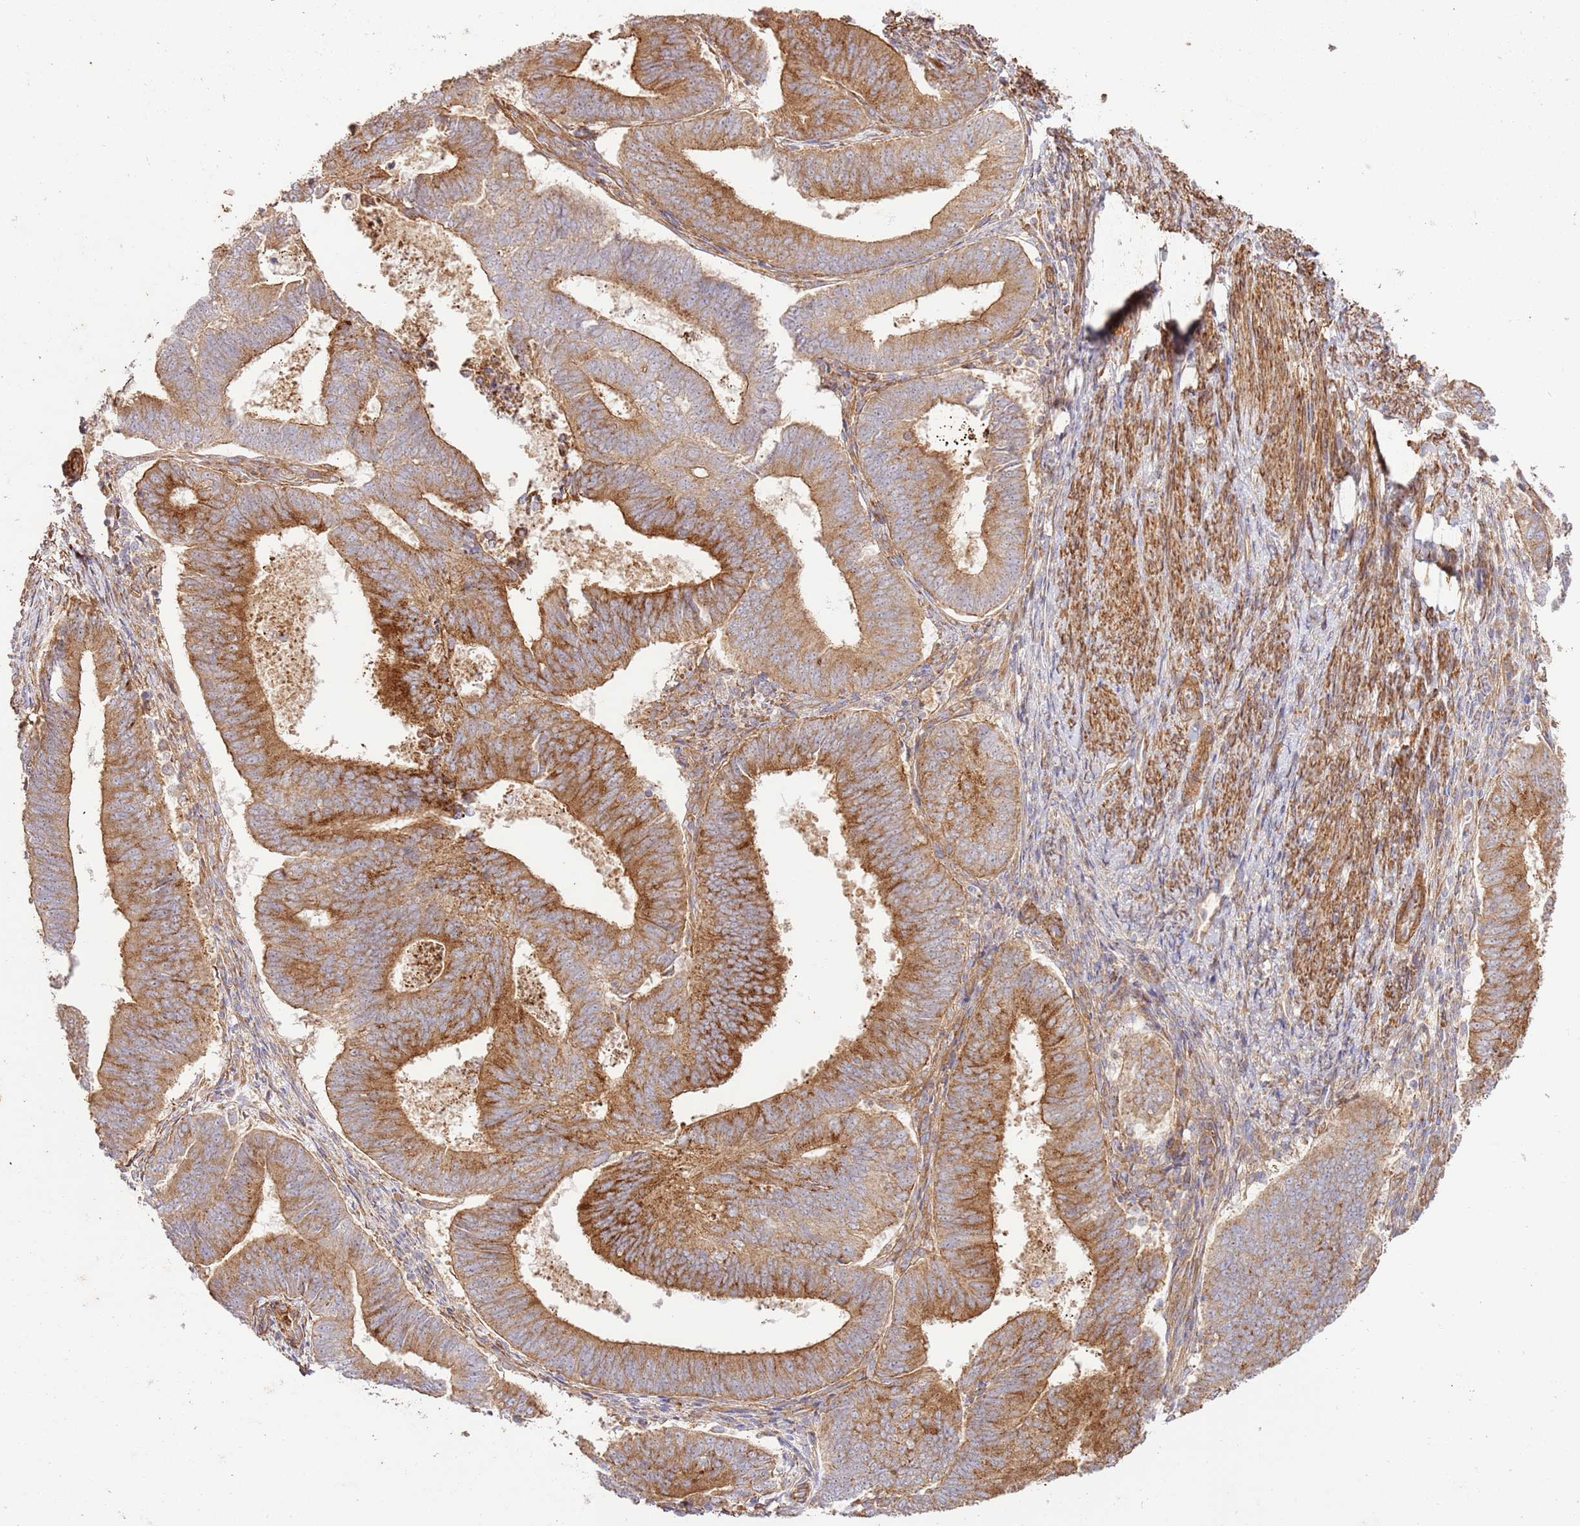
{"staining": {"intensity": "strong", "quantity": ">75%", "location": "cytoplasmic/membranous"}, "tissue": "endometrial cancer", "cell_type": "Tumor cells", "image_type": "cancer", "snomed": [{"axis": "morphology", "description": "Adenocarcinoma, NOS"}, {"axis": "topography", "description": "Endometrium"}], "caption": "There is high levels of strong cytoplasmic/membranous staining in tumor cells of endometrial cancer (adenocarcinoma), as demonstrated by immunohistochemical staining (brown color).", "gene": "ZBTB39", "patient": {"sex": "female", "age": 70}}